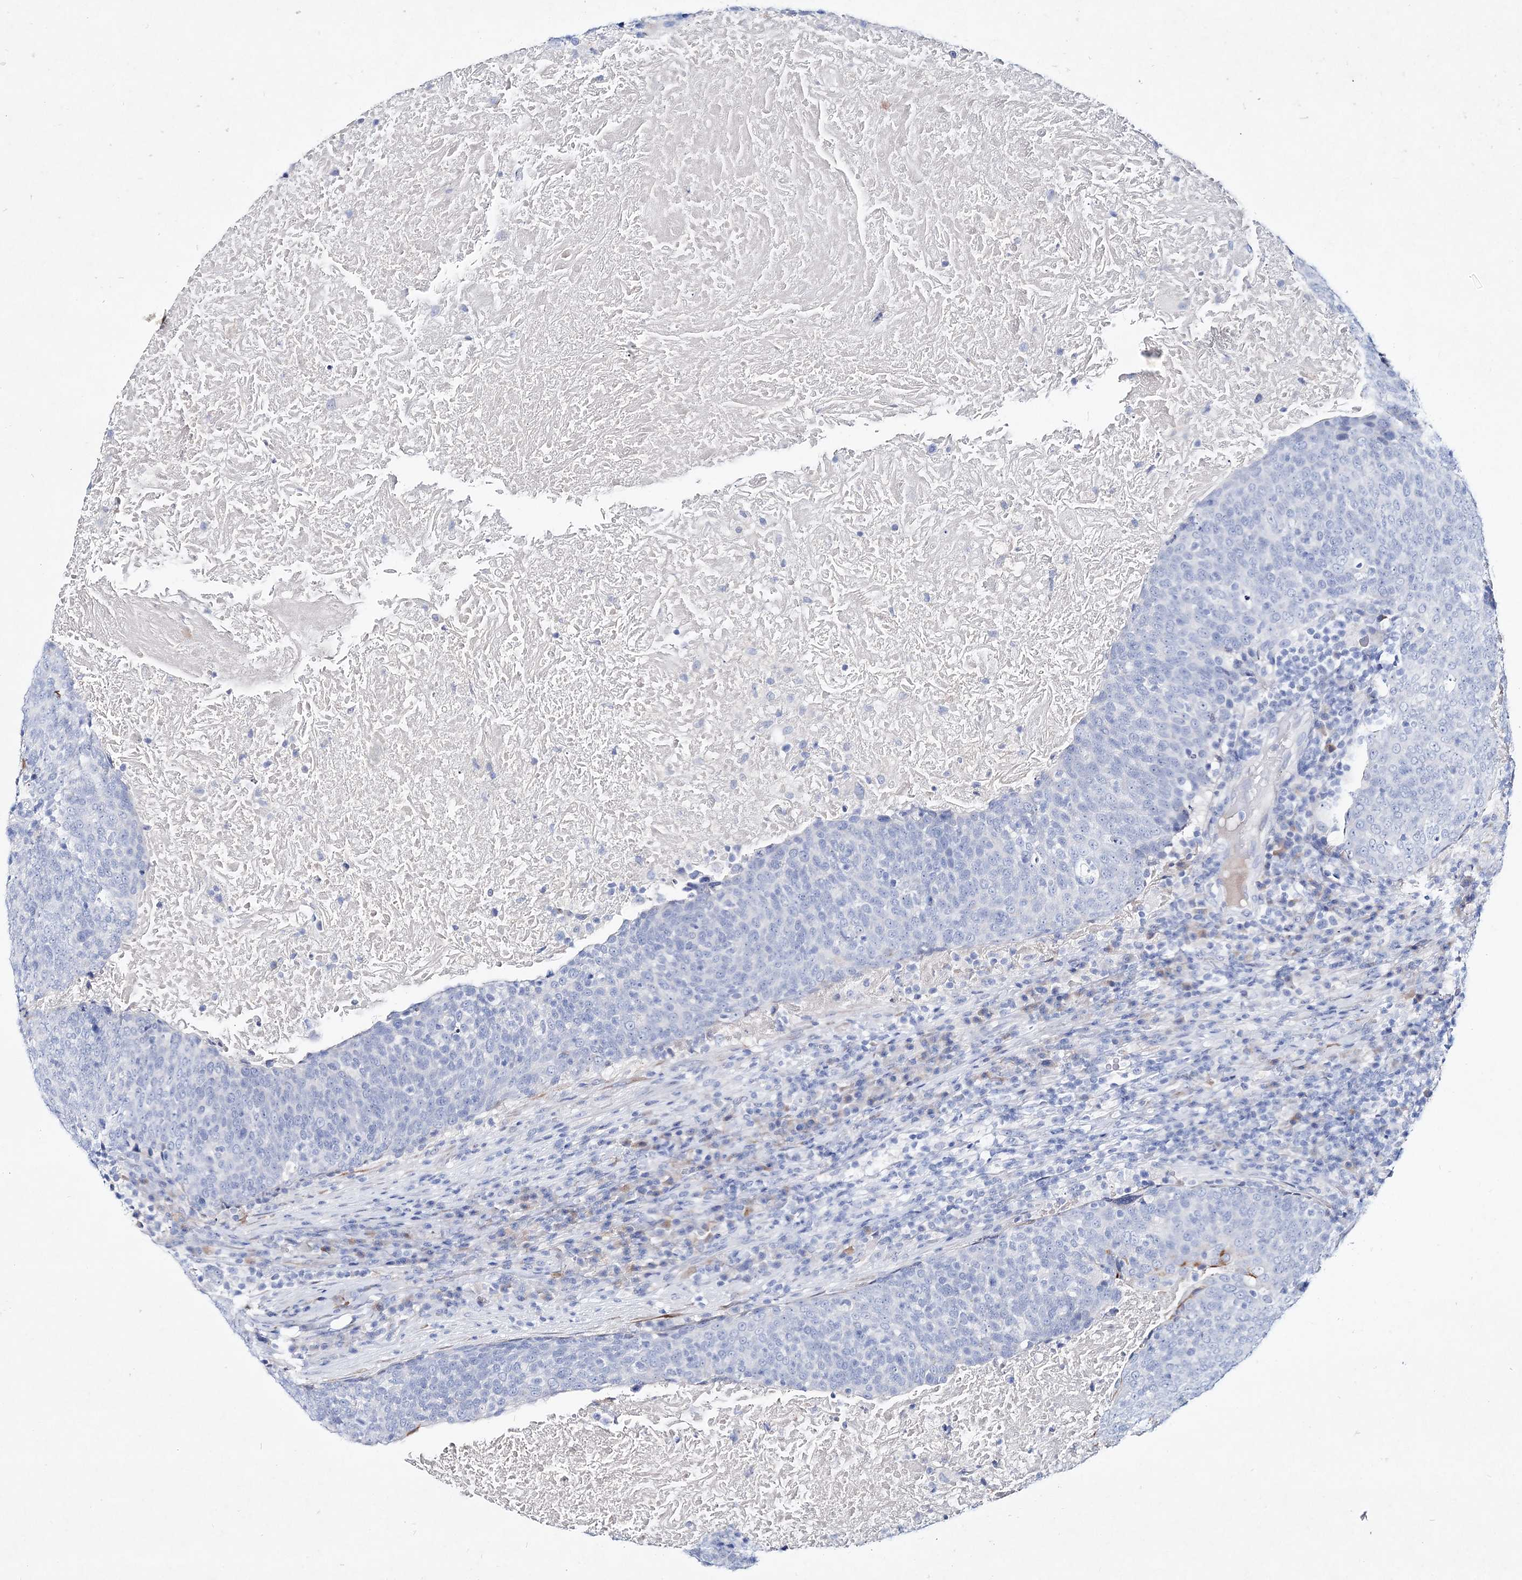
{"staining": {"intensity": "negative", "quantity": "none", "location": "none"}, "tissue": "head and neck cancer", "cell_type": "Tumor cells", "image_type": "cancer", "snomed": [{"axis": "morphology", "description": "Squamous cell carcinoma, NOS"}, {"axis": "morphology", "description": "Squamous cell carcinoma, metastatic, NOS"}, {"axis": "topography", "description": "Lymph node"}, {"axis": "topography", "description": "Head-Neck"}], "caption": "This is a photomicrograph of immunohistochemistry (IHC) staining of squamous cell carcinoma (head and neck), which shows no positivity in tumor cells.", "gene": "SPINK7", "patient": {"sex": "male", "age": 62}}